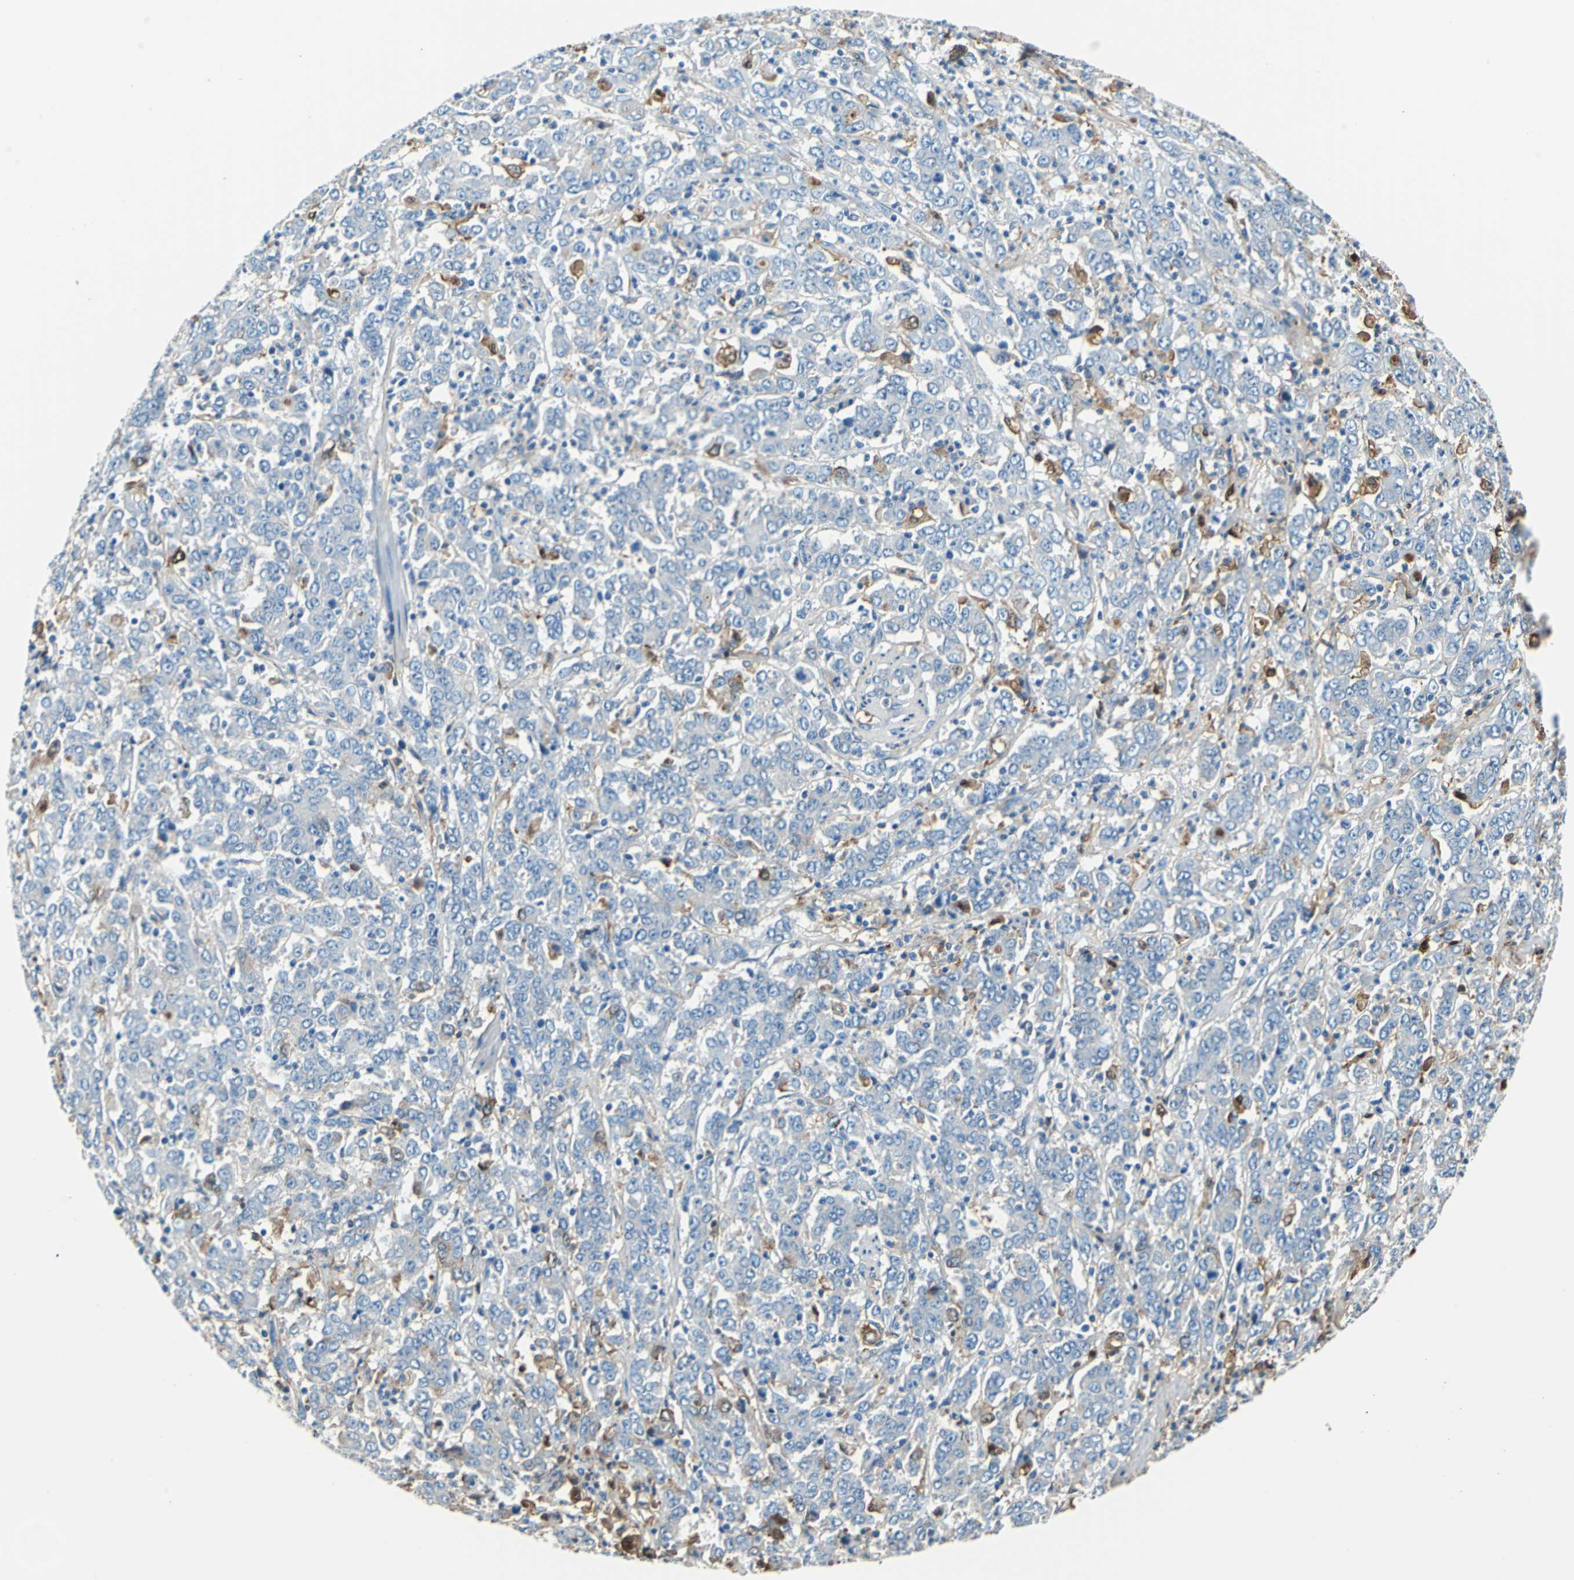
{"staining": {"intensity": "moderate", "quantity": "<25%", "location": "cytoplasmic/membranous"}, "tissue": "stomach cancer", "cell_type": "Tumor cells", "image_type": "cancer", "snomed": [{"axis": "morphology", "description": "Adenocarcinoma, NOS"}, {"axis": "topography", "description": "Stomach, lower"}], "caption": "Immunohistochemistry (IHC) staining of adenocarcinoma (stomach), which exhibits low levels of moderate cytoplasmic/membranous staining in about <25% of tumor cells indicating moderate cytoplasmic/membranous protein positivity. The staining was performed using DAB (brown) for protein detection and nuclei were counterstained in hematoxylin (blue).", "gene": "ALB", "patient": {"sex": "female", "age": 71}}